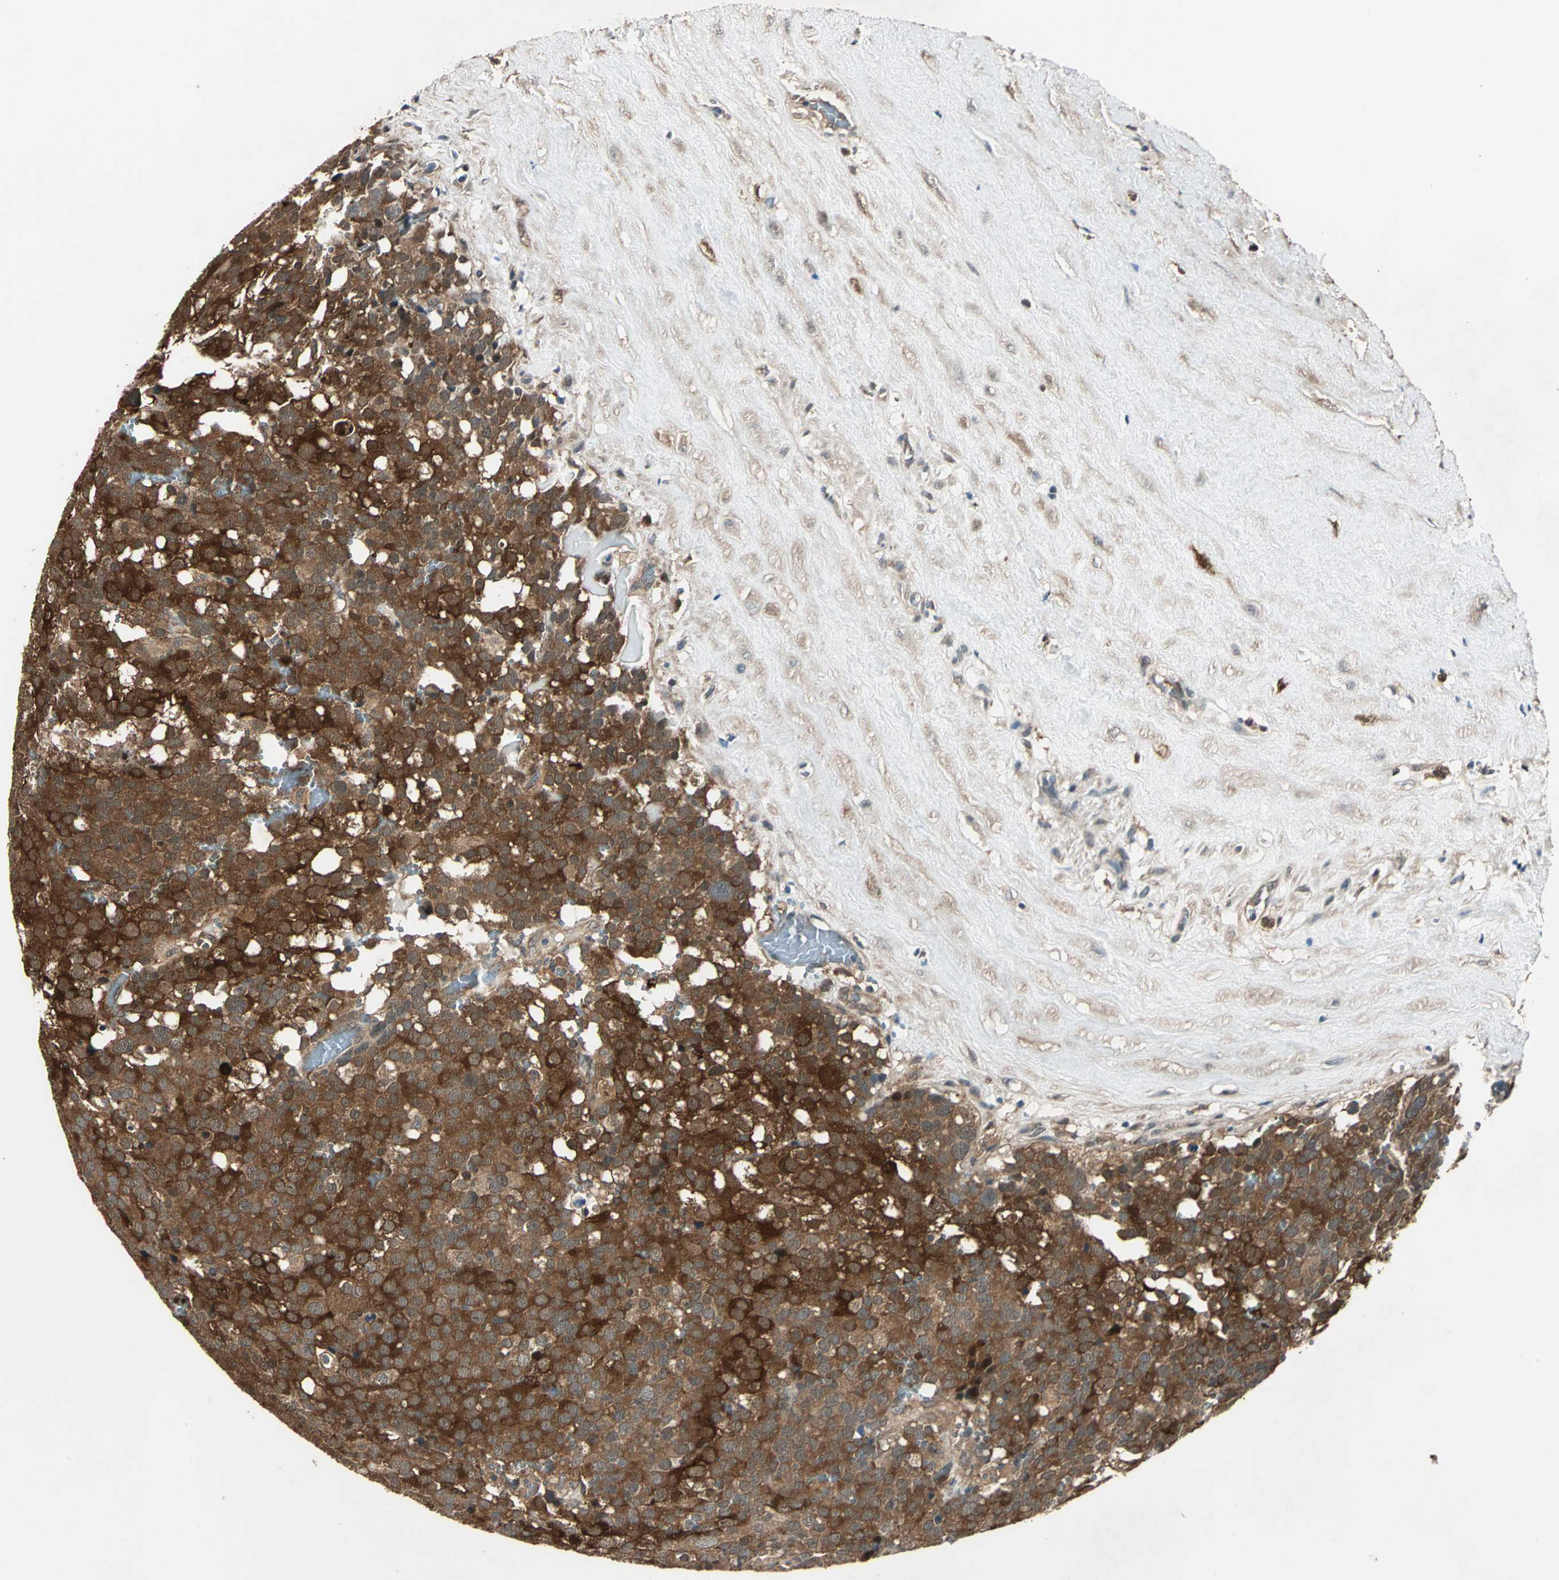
{"staining": {"intensity": "moderate", "quantity": ">75%", "location": "cytoplasmic/membranous"}, "tissue": "testis cancer", "cell_type": "Tumor cells", "image_type": "cancer", "snomed": [{"axis": "morphology", "description": "Seminoma, NOS"}, {"axis": "topography", "description": "Testis"}], "caption": "DAB immunohistochemical staining of testis seminoma displays moderate cytoplasmic/membranous protein staining in approximately >75% of tumor cells. Immunohistochemistry stains the protein of interest in brown and the nuclei are stained blue.", "gene": "RRM2B", "patient": {"sex": "male", "age": 71}}